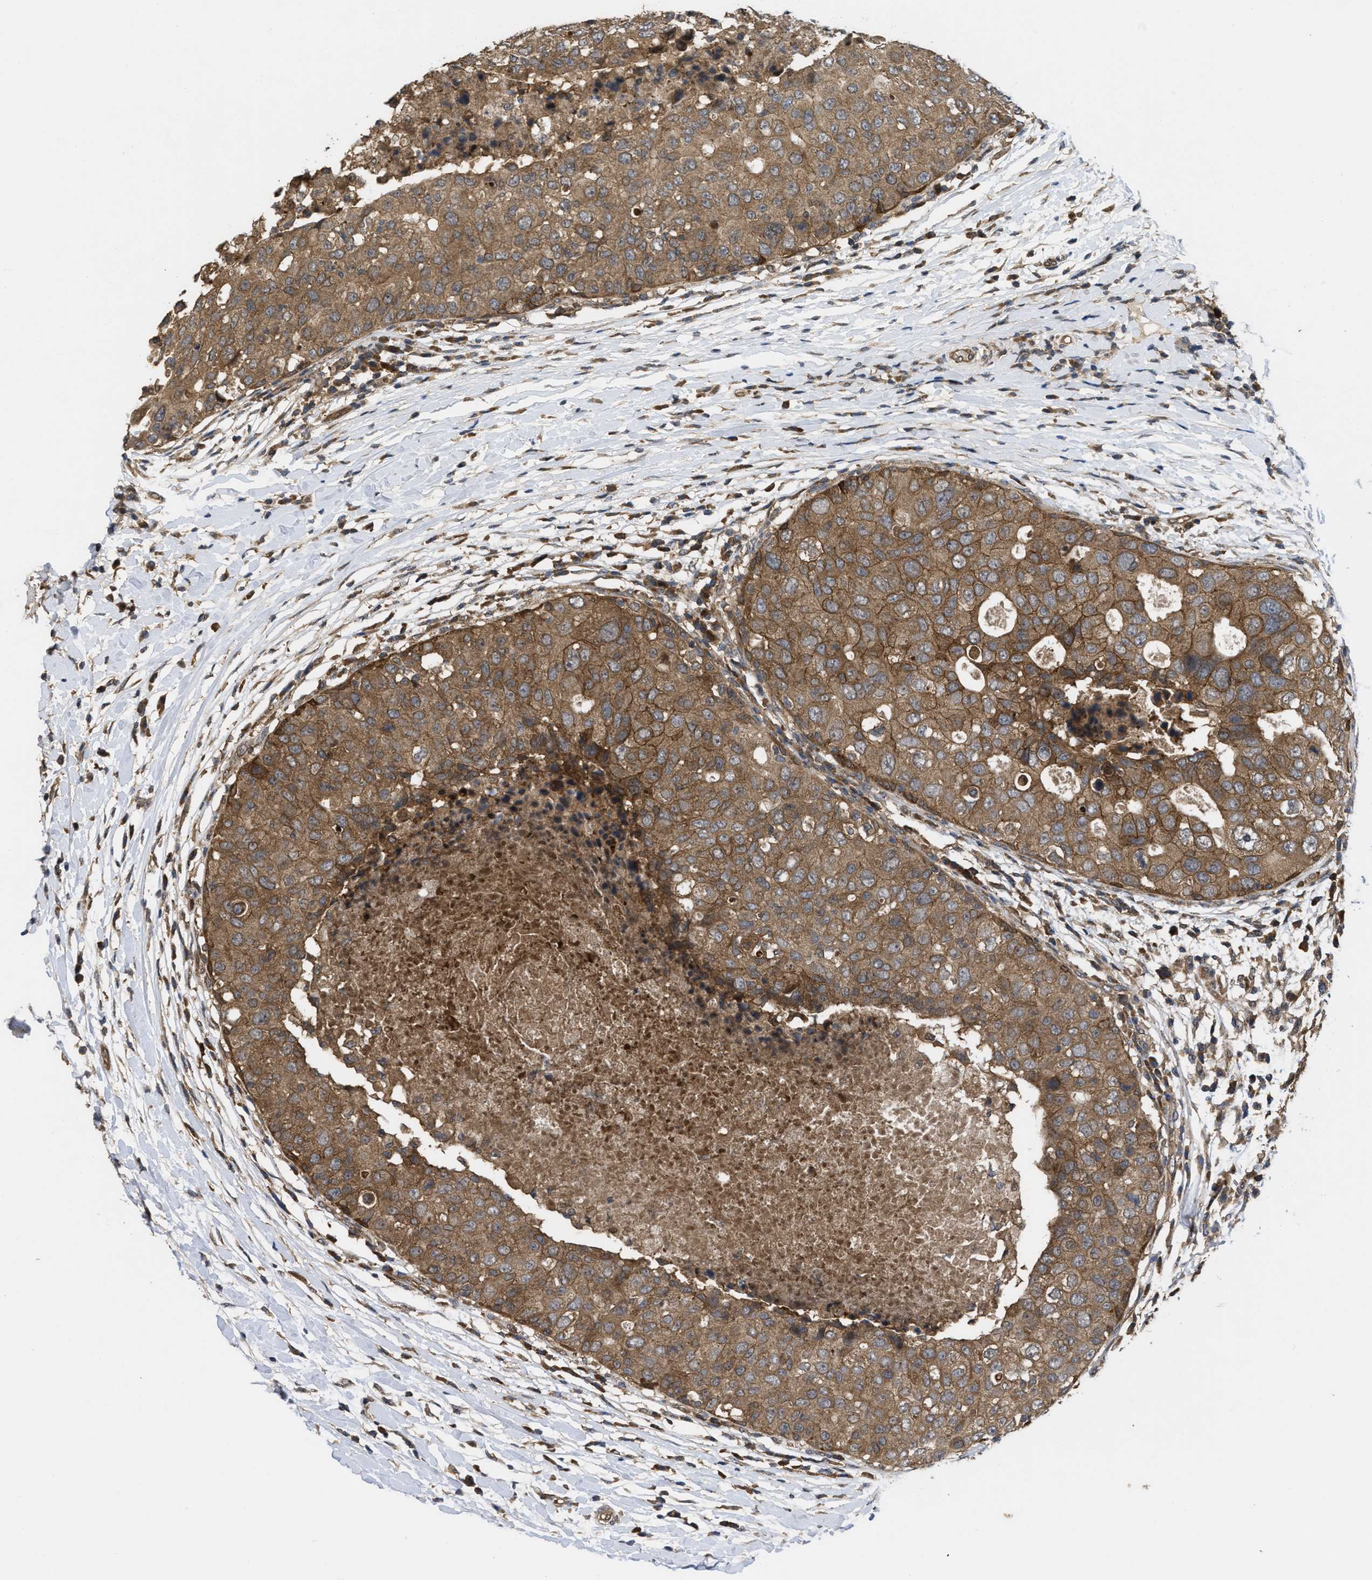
{"staining": {"intensity": "moderate", "quantity": ">75%", "location": "cytoplasmic/membranous"}, "tissue": "breast cancer", "cell_type": "Tumor cells", "image_type": "cancer", "snomed": [{"axis": "morphology", "description": "Duct carcinoma"}, {"axis": "topography", "description": "Breast"}], "caption": "About >75% of tumor cells in human invasive ductal carcinoma (breast) display moderate cytoplasmic/membranous protein positivity as visualized by brown immunohistochemical staining.", "gene": "FZD6", "patient": {"sex": "female", "age": 27}}